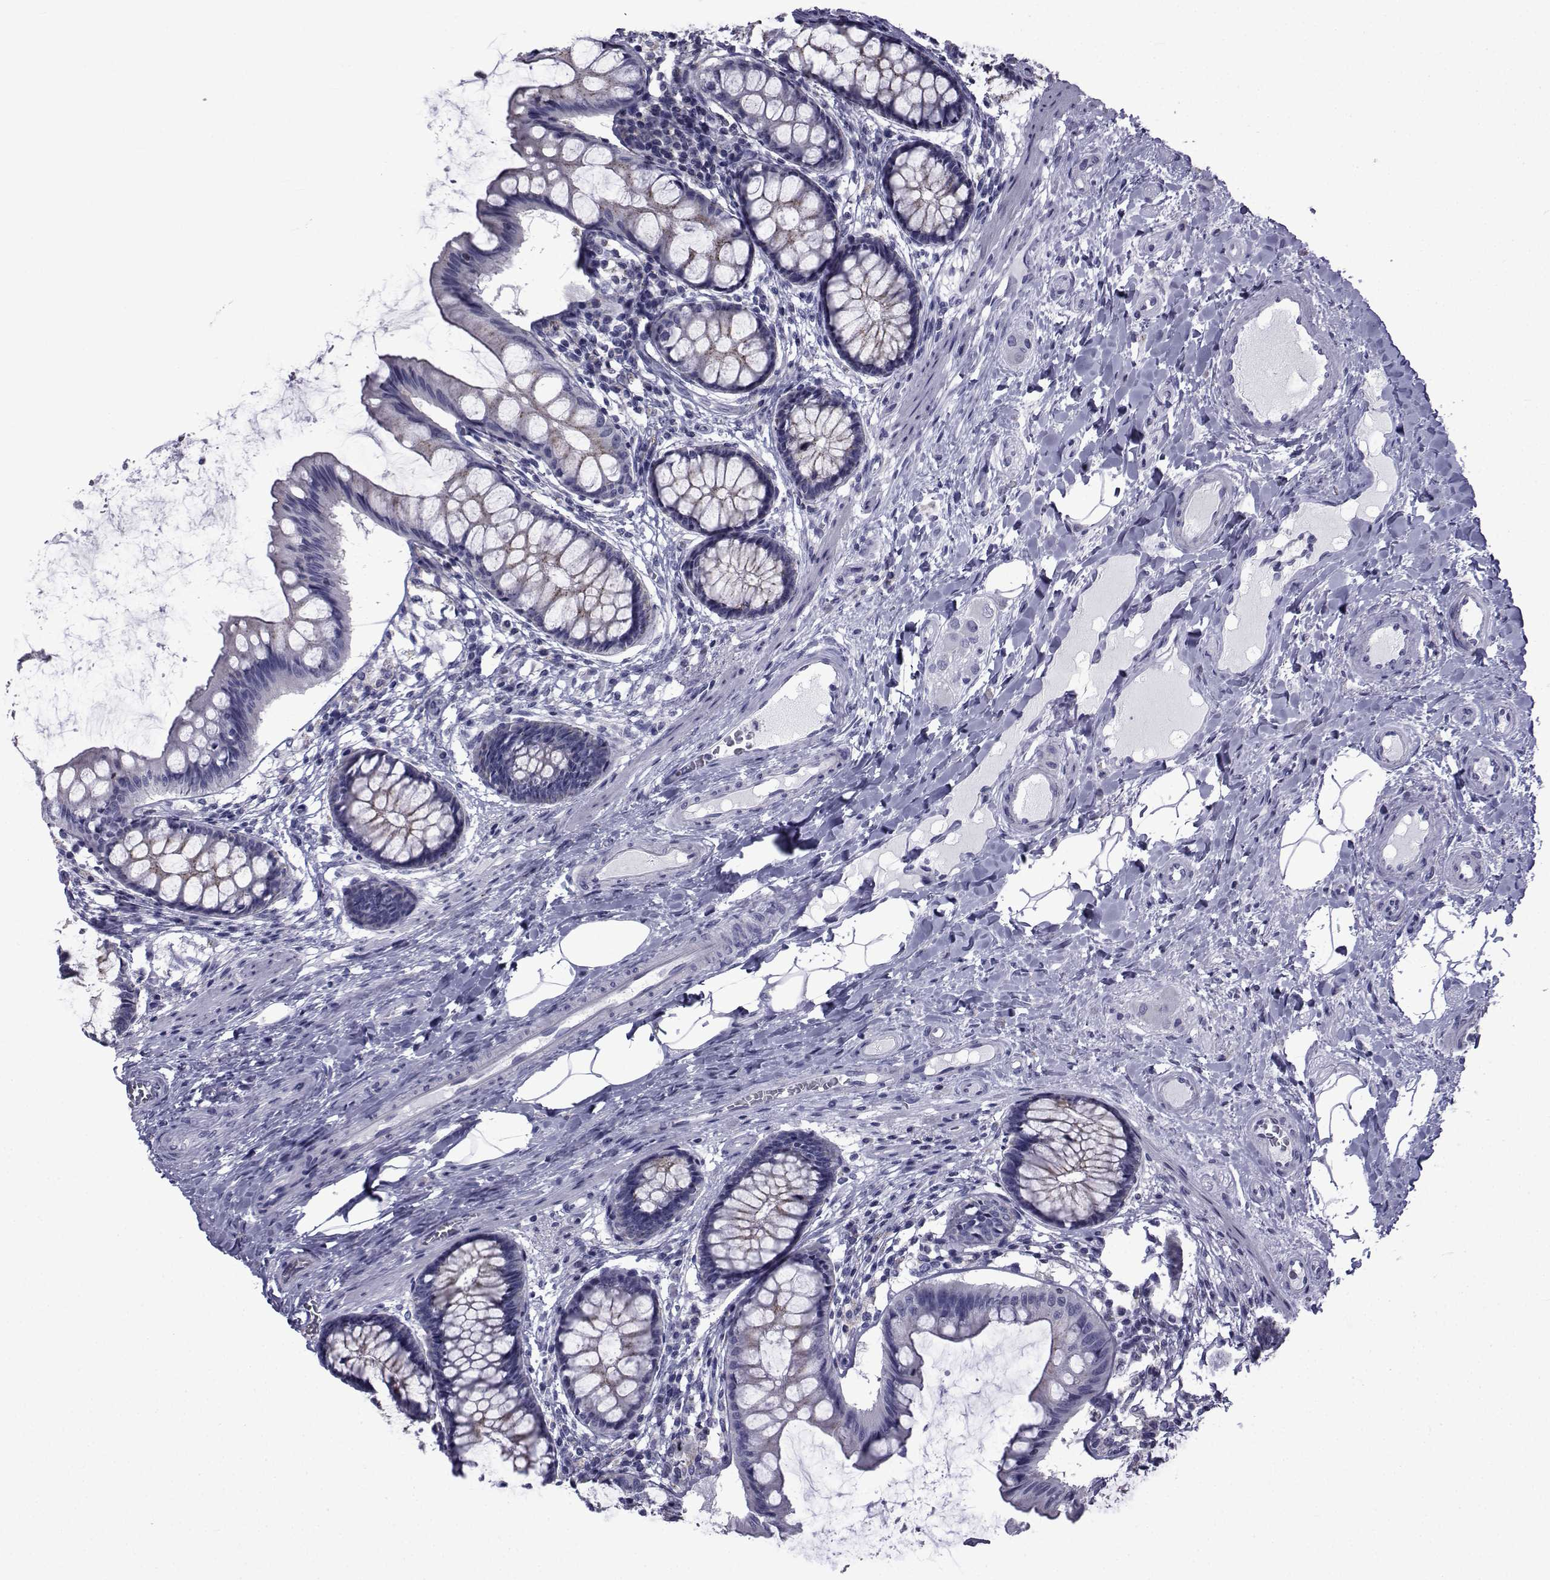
{"staining": {"intensity": "negative", "quantity": "none", "location": "none"}, "tissue": "colon", "cell_type": "Endothelial cells", "image_type": "normal", "snomed": [{"axis": "morphology", "description": "Normal tissue, NOS"}, {"axis": "topography", "description": "Colon"}], "caption": "Immunohistochemistry (IHC) image of unremarkable colon: colon stained with DAB shows no significant protein positivity in endothelial cells. Nuclei are stained in blue.", "gene": "PDE6G", "patient": {"sex": "female", "age": 65}}